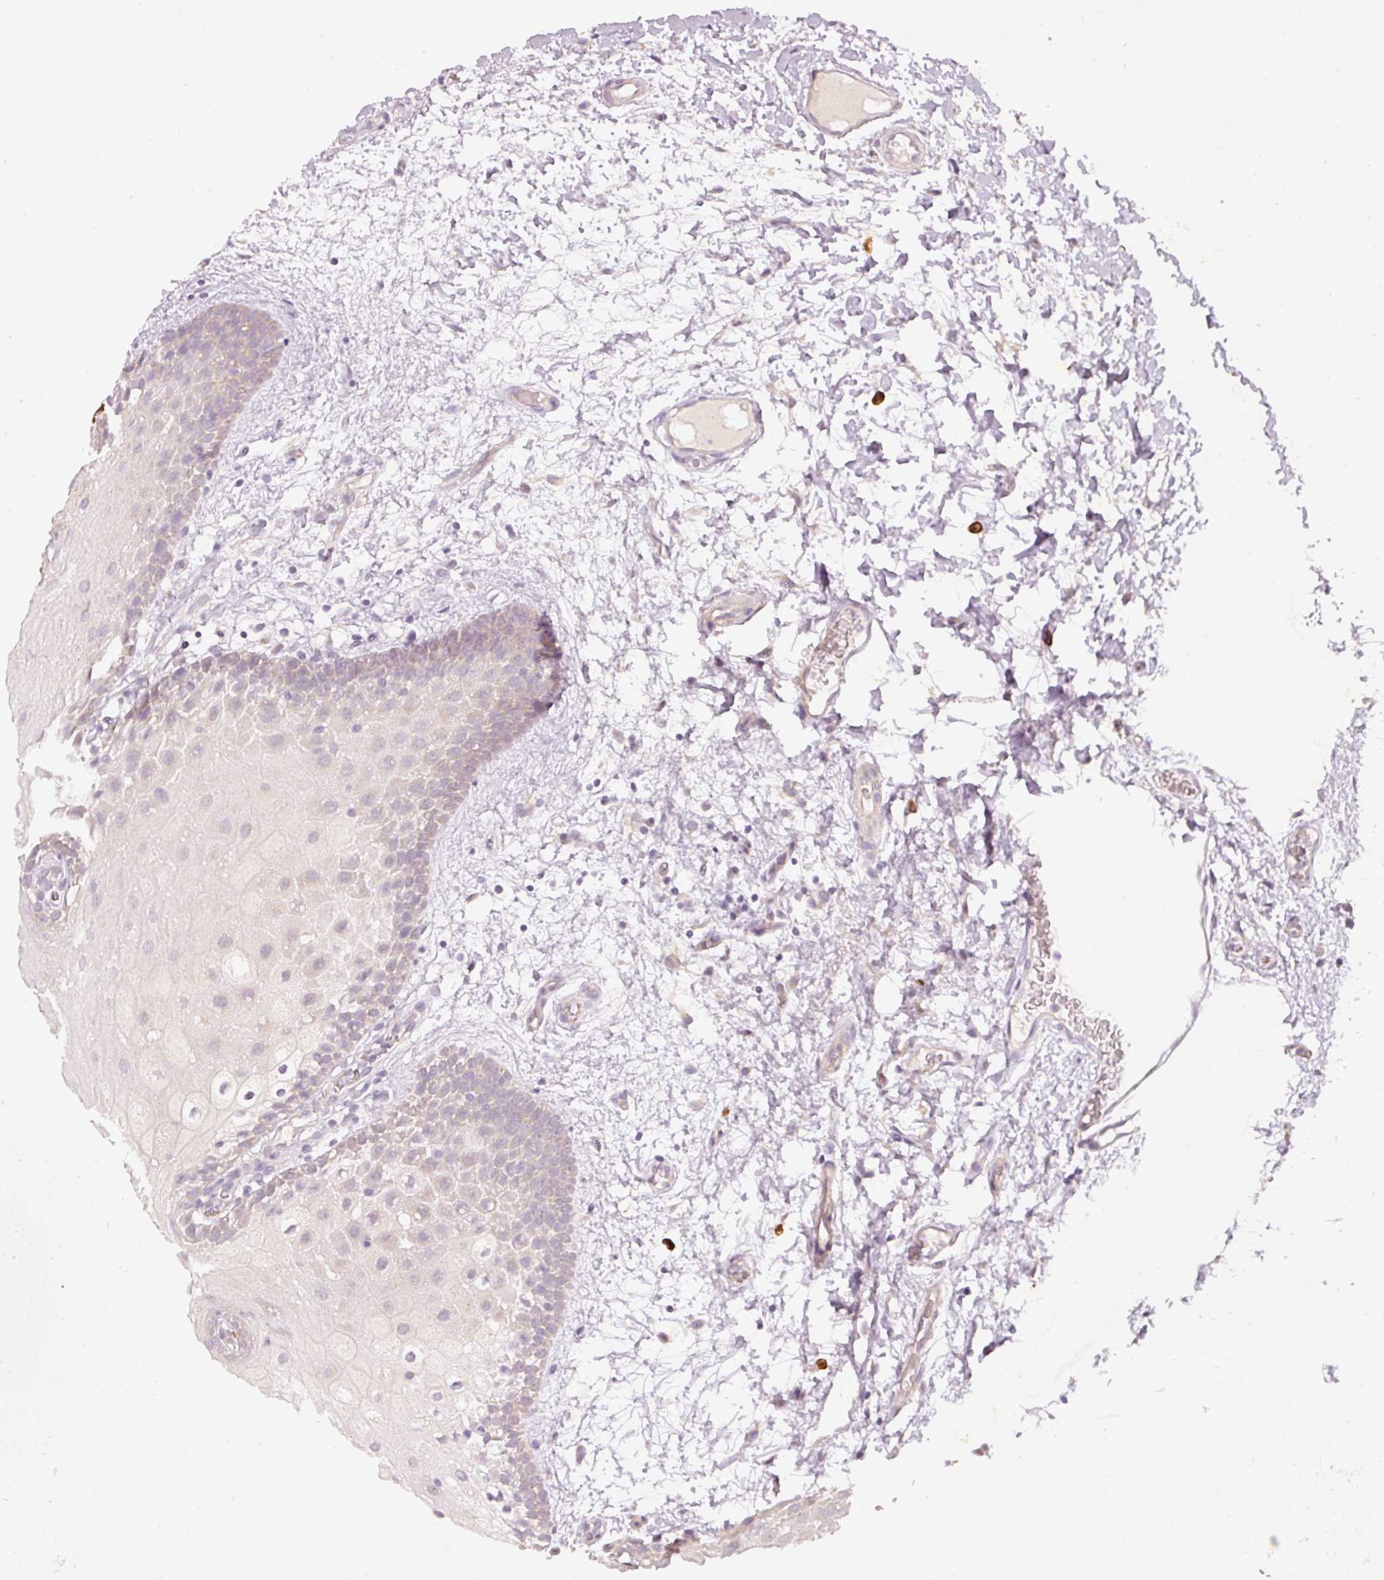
{"staining": {"intensity": "weak", "quantity": "<25%", "location": "cytoplasmic/membranous"}, "tissue": "oral mucosa", "cell_type": "Squamous epithelial cells", "image_type": "normal", "snomed": [{"axis": "morphology", "description": "Normal tissue, NOS"}, {"axis": "morphology", "description": "Squamous cell carcinoma, NOS"}, {"axis": "topography", "description": "Oral tissue"}, {"axis": "topography", "description": "Tounge, NOS"}, {"axis": "topography", "description": "Head-Neck"}], "caption": "Benign oral mucosa was stained to show a protein in brown. There is no significant positivity in squamous epithelial cells. Nuclei are stained in blue.", "gene": "RGL2", "patient": {"sex": "male", "age": 76}}